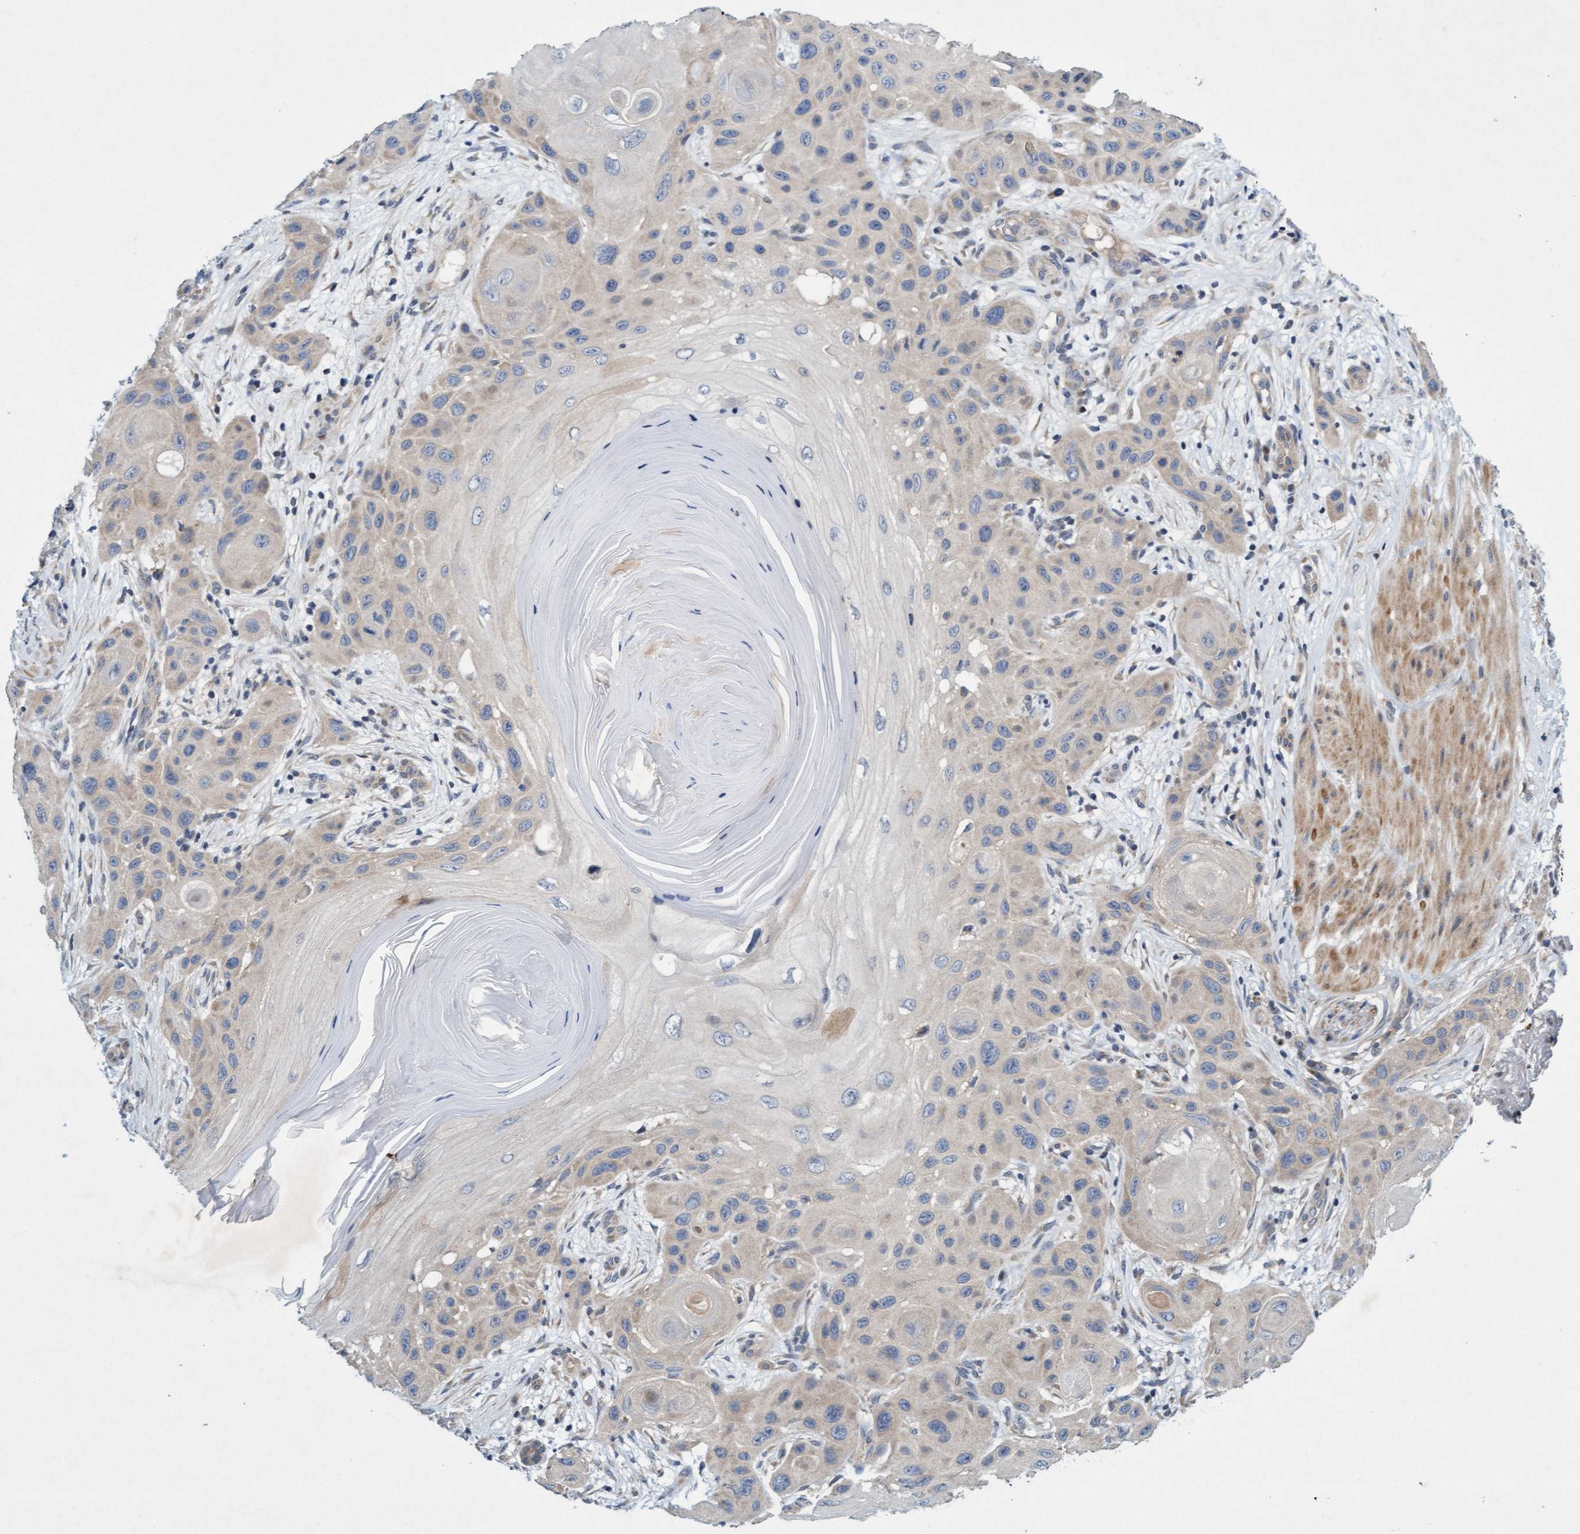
{"staining": {"intensity": "weak", "quantity": "<25%", "location": "cytoplasmic/membranous"}, "tissue": "skin cancer", "cell_type": "Tumor cells", "image_type": "cancer", "snomed": [{"axis": "morphology", "description": "Squamous cell carcinoma, NOS"}, {"axis": "topography", "description": "Skin"}], "caption": "This is an IHC photomicrograph of skin cancer. There is no expression in tumor cells.", "gene": "DDHD2", "patient": {"sex": "female", "age": 96}}